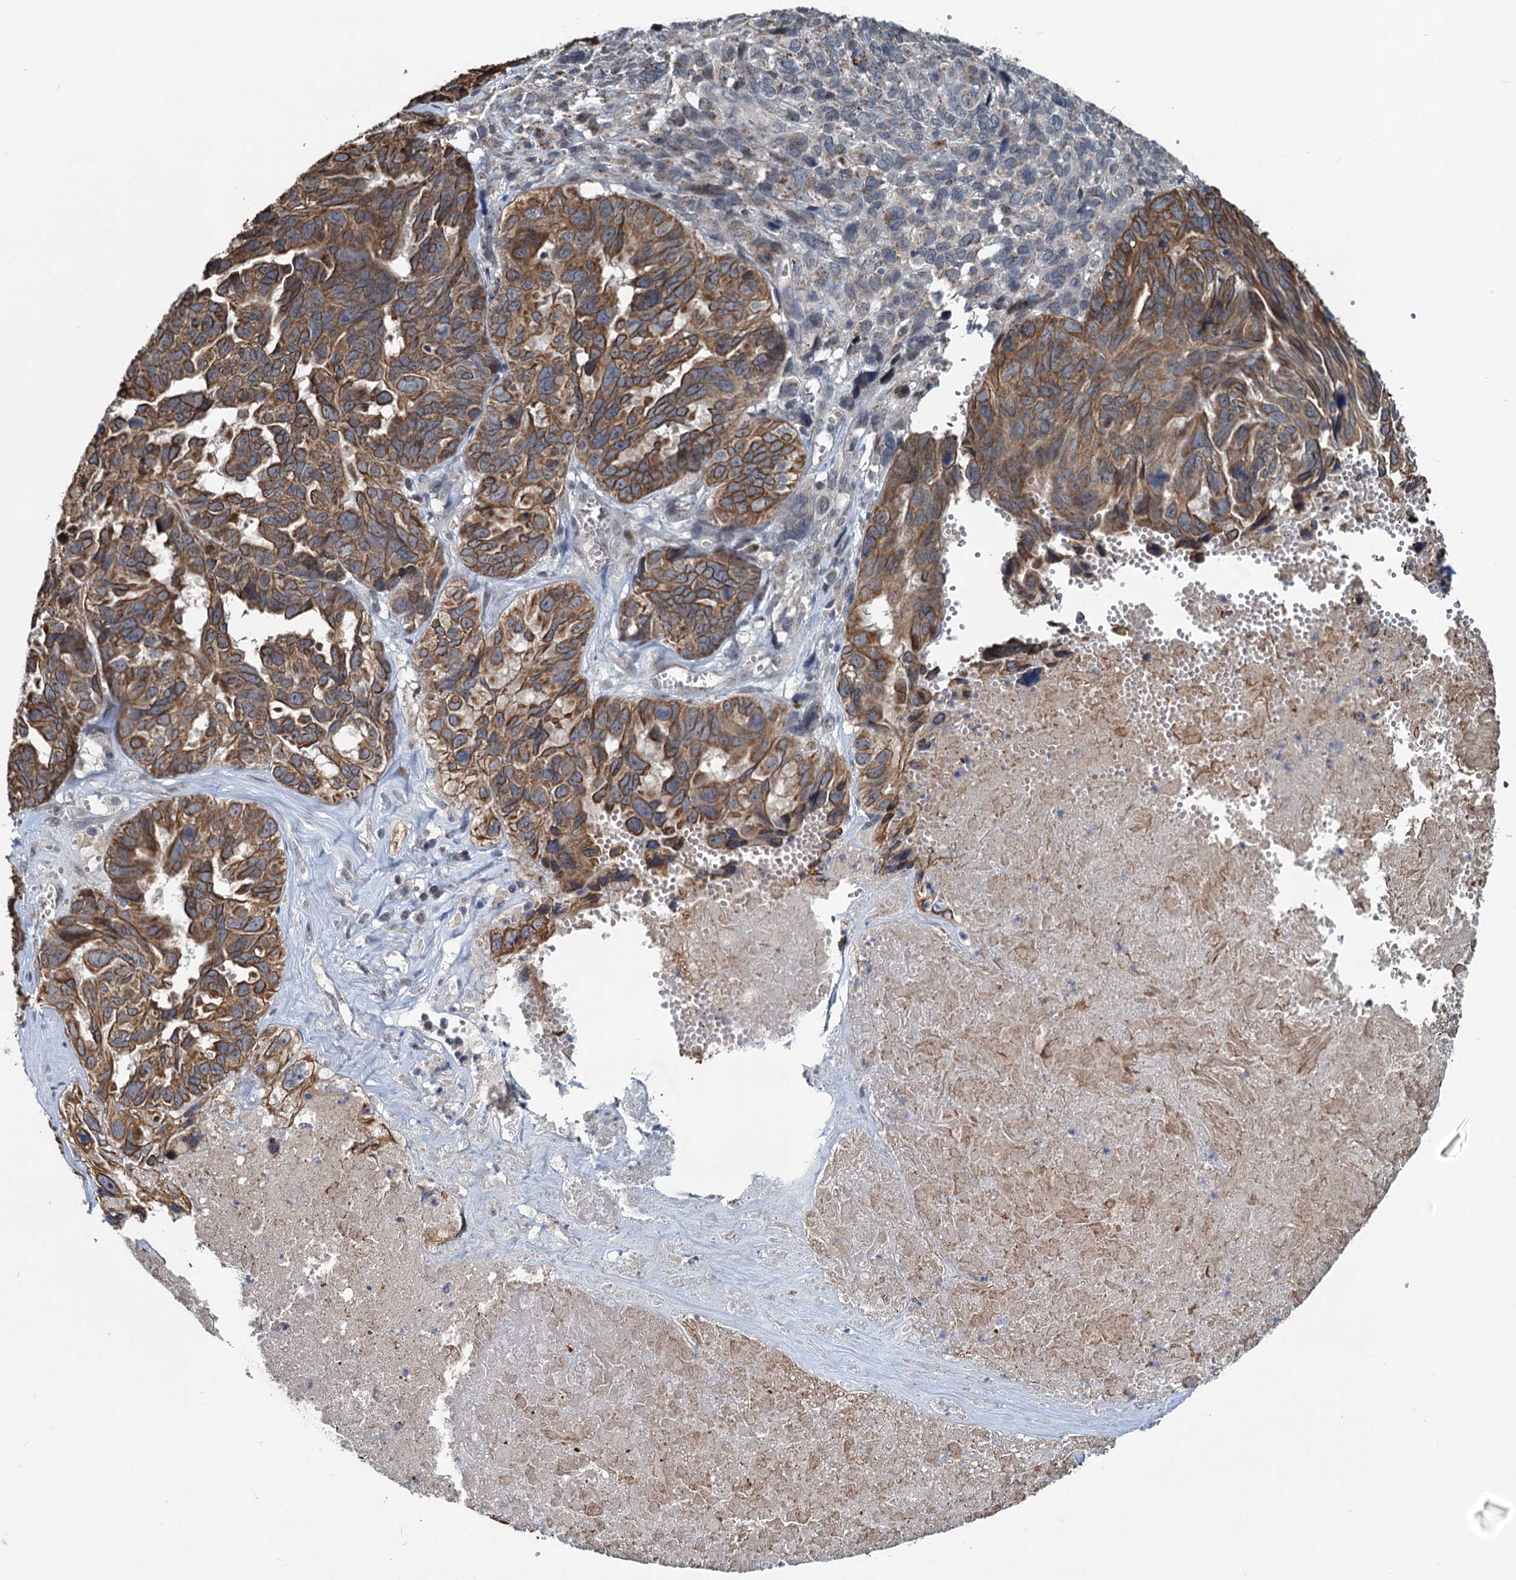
{"staining": {"intensity": "moderate", "quantity": ">75%", "location": "cytoplasmic/membranous"}, "tissue": "ovarian cancer", "cell_type": "Tumor cells", "image_type": "cancer", "snomed": [{"axis": "morphology", "description": "Cystadenocarcinoma, serous, NOS"}, {"axis": "topography", "description": "Ovary"}], "caption": "This histopathology image reveals IHC staining of ovarian cancer, with medium moderate cytoplasmic/membranous staining in about >75% of tumor cells.", "gene": "RITA1", "patient": {"sex": "female", "age": 79}}